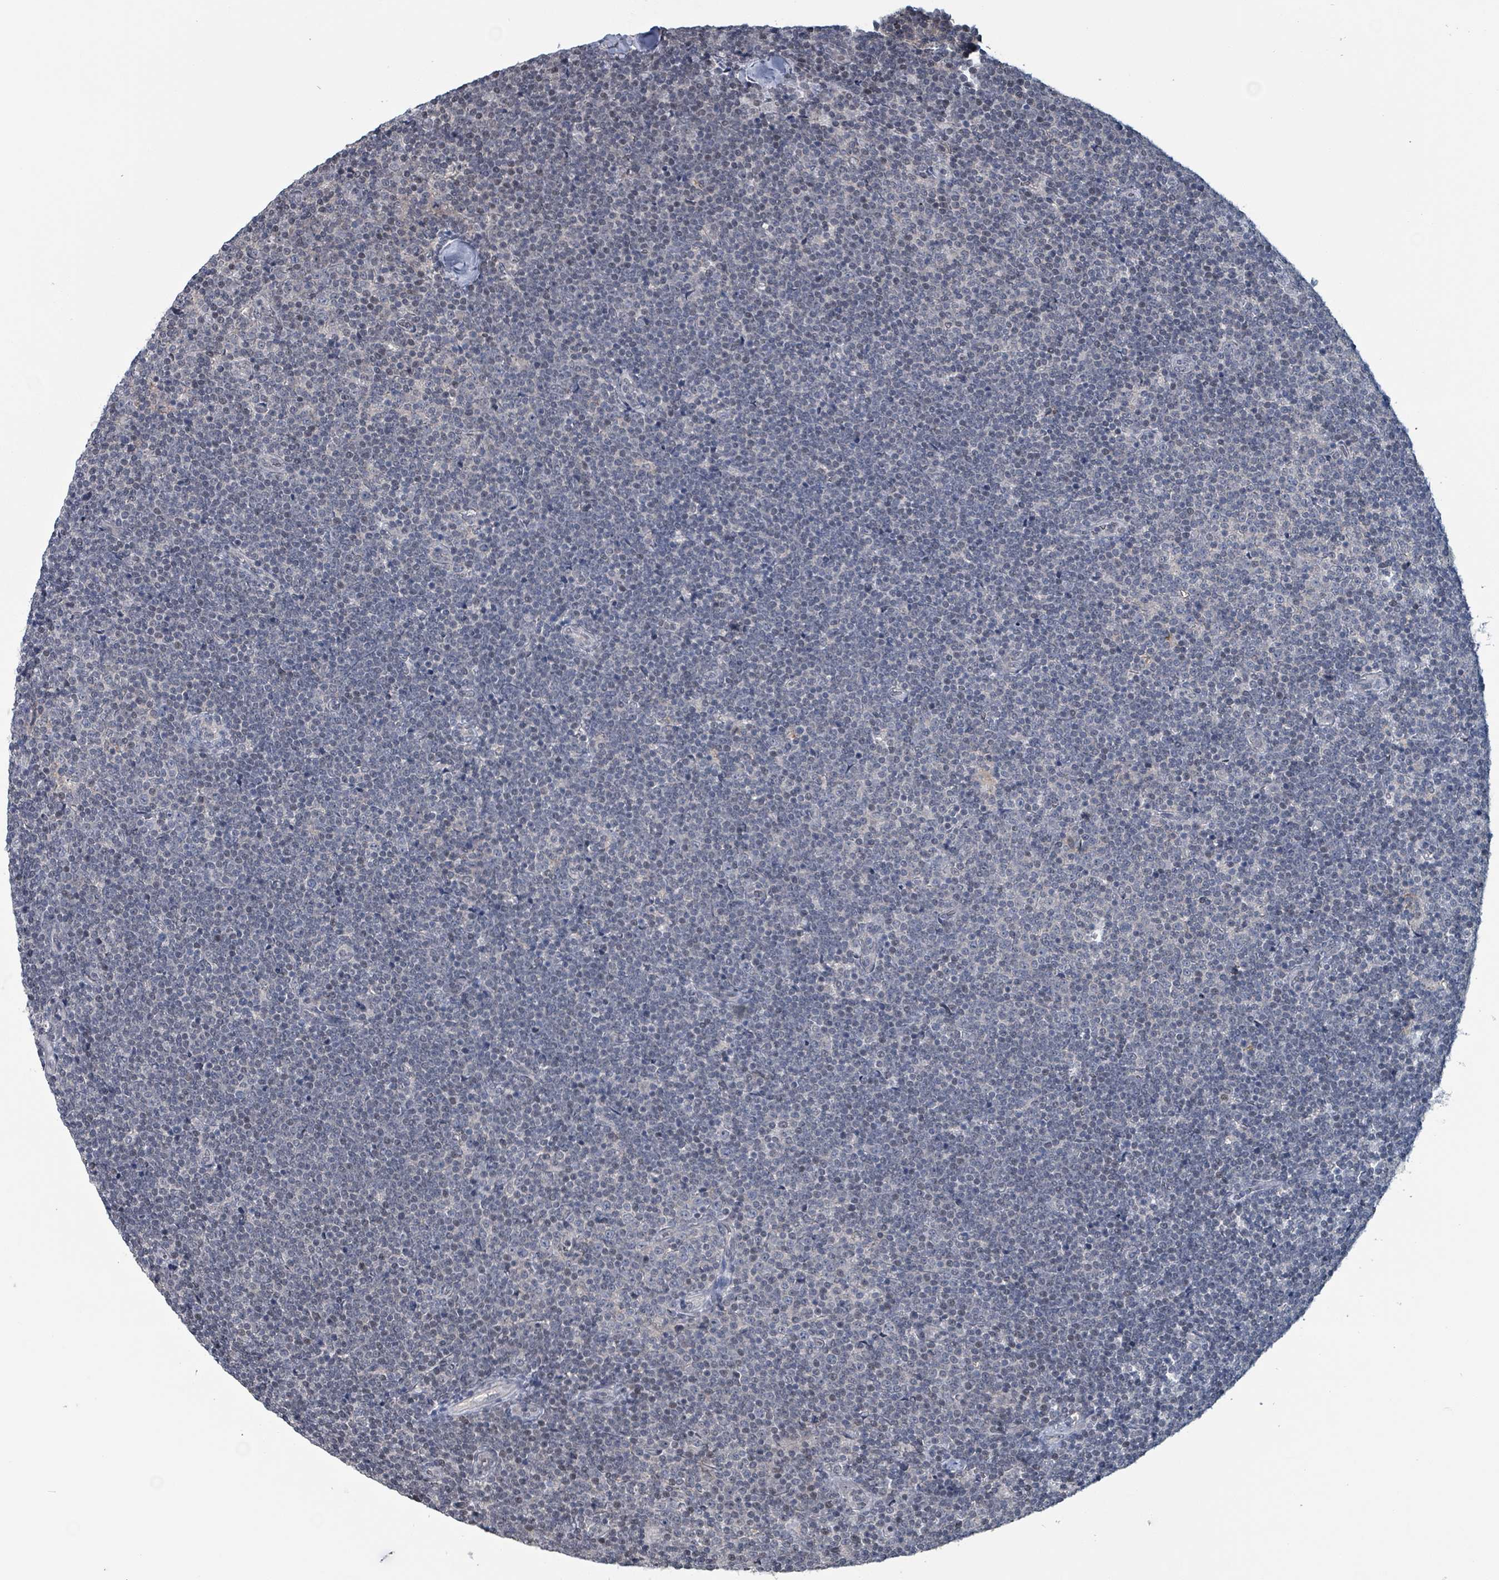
{"staining": {"intensity": "negative", "quantity": "none", "location": "none"}, "tissue": "lymphoma", "cell_type": "Tumor cells", "image_type": "cancer", "snomed": [{"axis": "morphology", "description": "Malignant lymphoma, non-Hodgkin's type, Low grade"}, {"axis": "topography", "description": "Lymph node"}], "caption": "Immunohistochemistry image of human malignant lymphoma, non-Hodgkin's type (low-grade) stained for a protein (brown), which demonstrates no staining in tumor cells.", "gene": "BIVM", "patient": {"sex": "male", "age": 48}}